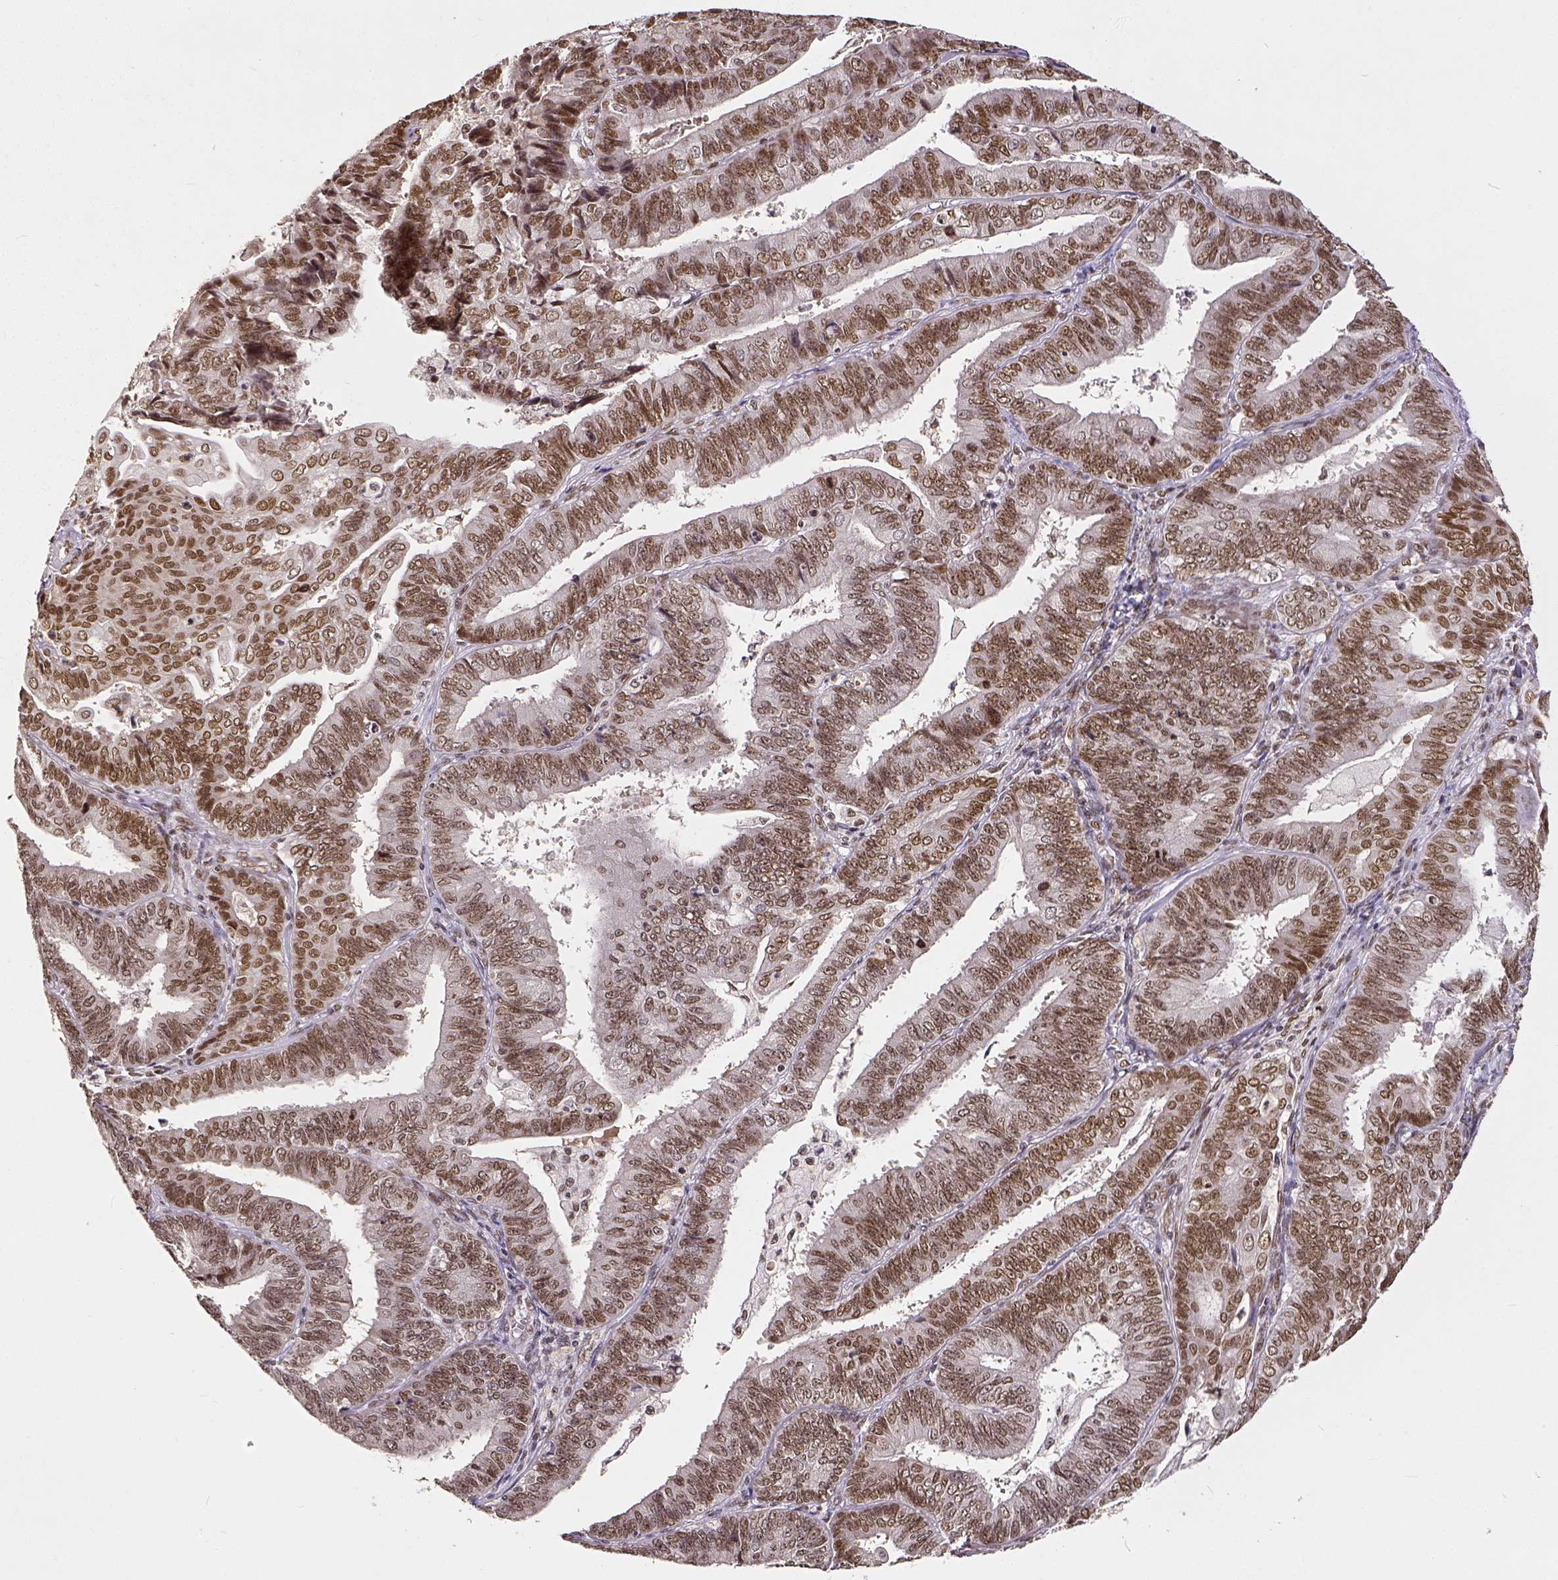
{"staining": {"intensity": "moderate", "quantity": ">75%", "location": "nuclear"}, "tissue": "endometrial cancer", "cell_type": "Tumor cells", "image_type": "cancer", "snomed": [{"axis": "morphology", "description": "Adenocarcinoma, NOS"}, {"axis": "topography", "description": "Endometrium"}], "caption": "This is a histology image of immunohistochemistry (IHC) staining of endometrial cancer (adenocarcinoma), which shows moderate staining in the nuclear of tumor cells.", "gene": "ATRX", "patient": {"sex": "female", "age": 73}}